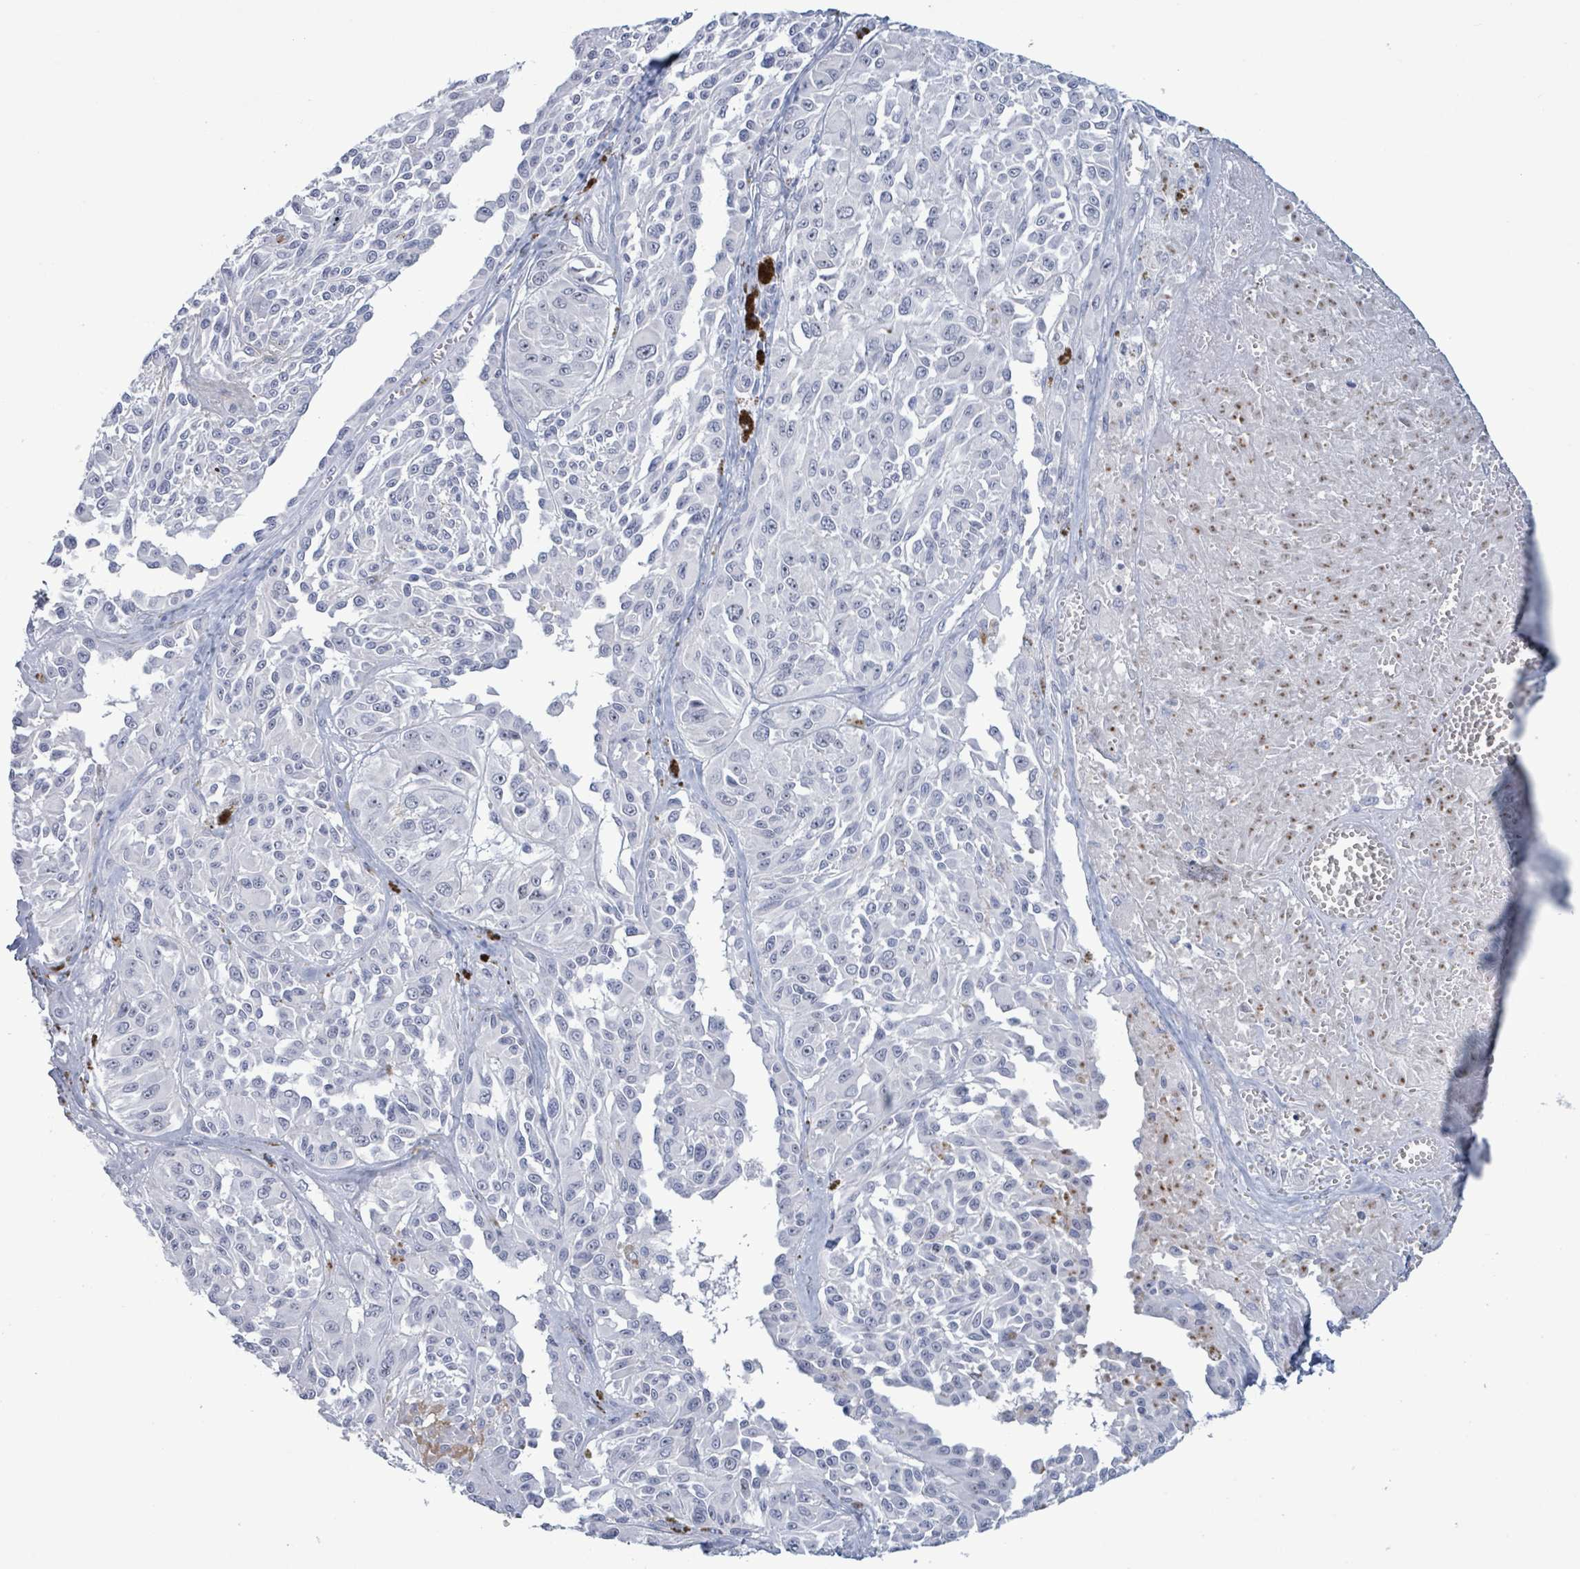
{"staining": {"intensity": "negative", "quantity": "none", "location": "none"}, "tissue": "melanoma", "cell_type": "Tumor cells", "image_type": "cancer", "snomed": [{"axis": "morphology", "description": "Malignant melanoma, NOS"}, {"axis": "topography", "description": "Skin"}], "caption": "Malignant melanoma stained for a protein using immunohistochemistry (IHC) exhibits no expression tumor cells.", "gene": "ZNF771", "patient": {"sex": "male", "age": 94}}